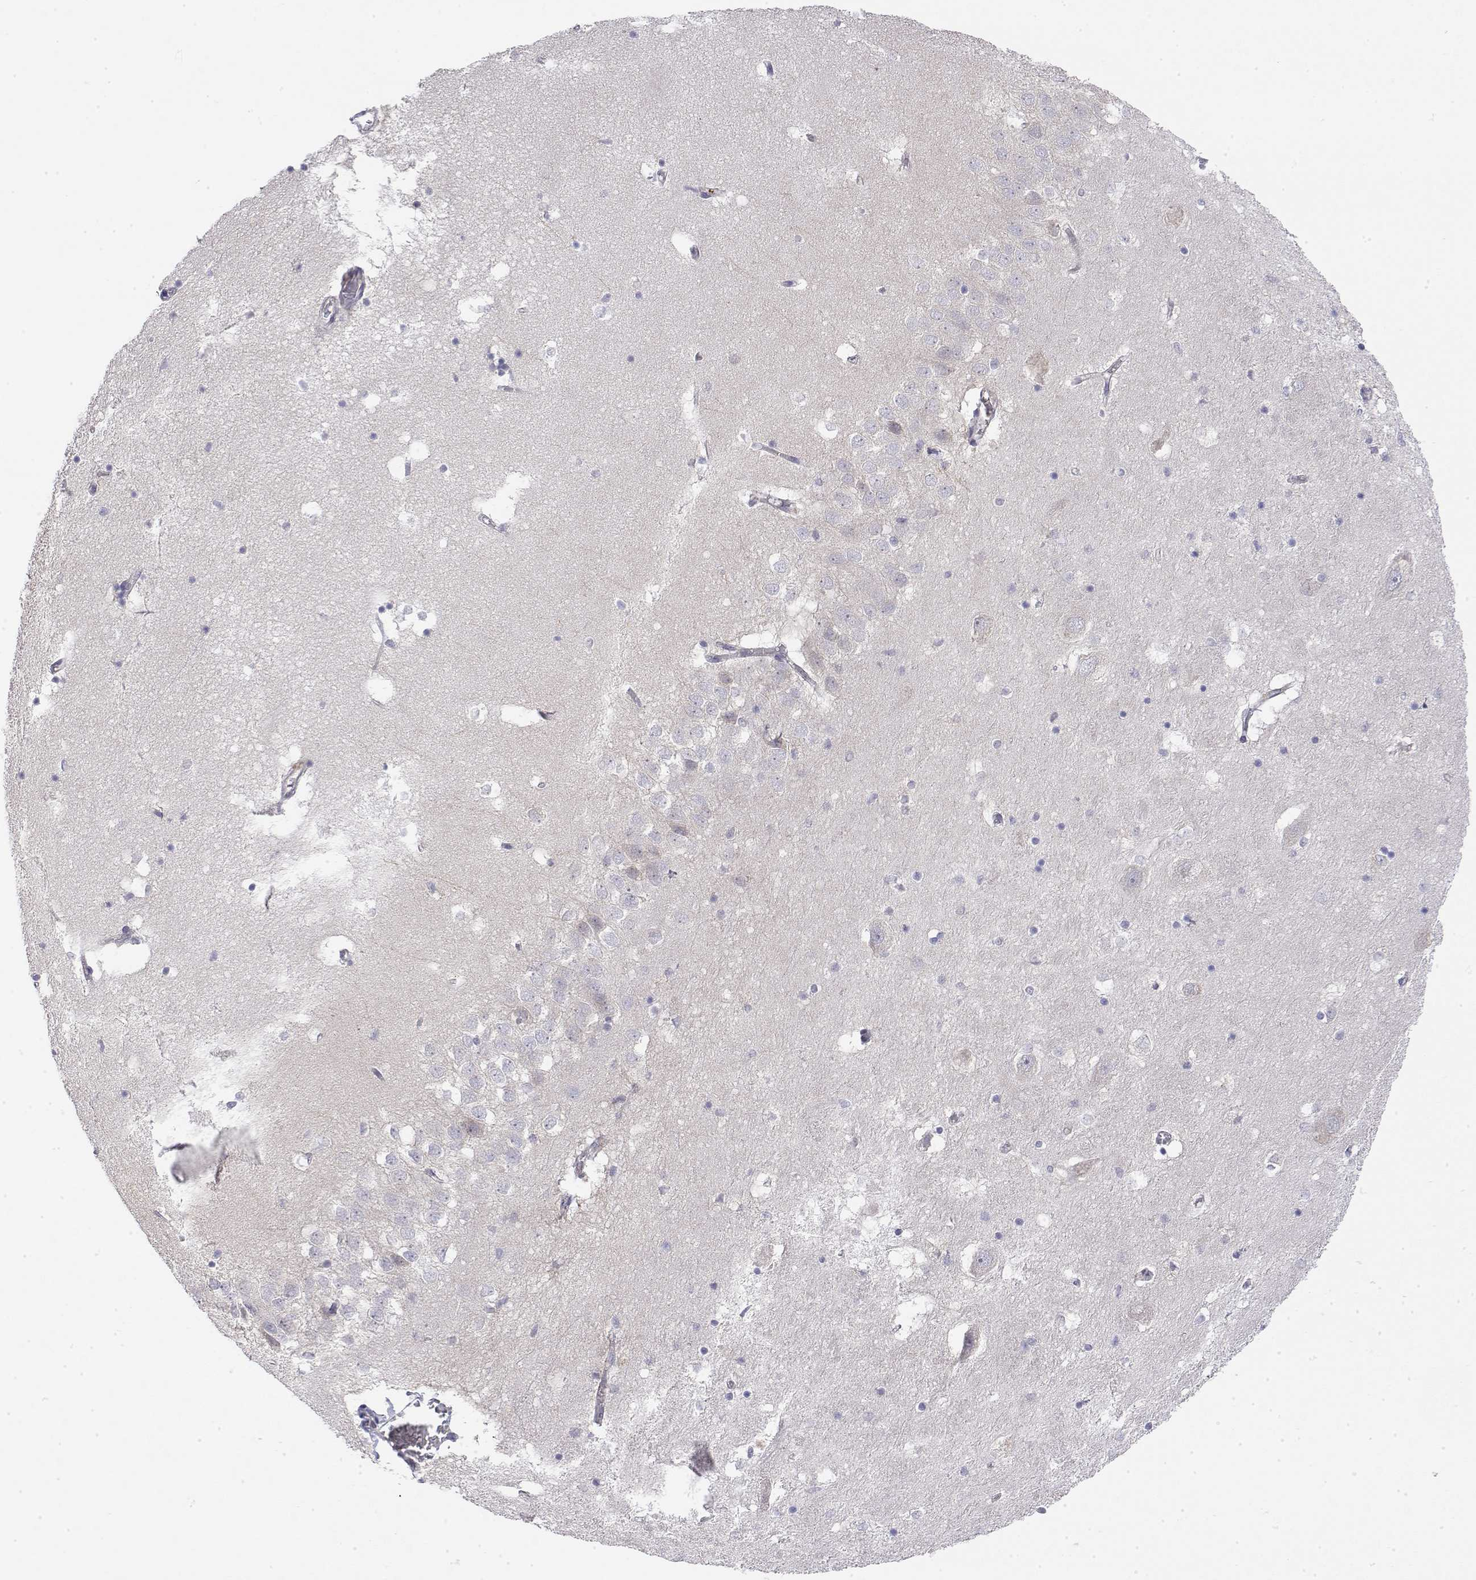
{"staining": {"intensity": "negative", "quantity": "none", "location": "none"}, "tissue": "hippocampus", "cell_type": "Glial cells", "image_type": "normal", "snomed": [{"axis": "morphology", "description": "Normal tissue, NOS"}, {"axis": "topography", "description": "Hippocampus"}], "caption": "IHC micrograph of benign hippocampus: human hippocampus stained with DAB reveals no significant protein staining in glial cells.", "gene": "IGFBP4", "patient": {"sex": "male", "age": 58}}